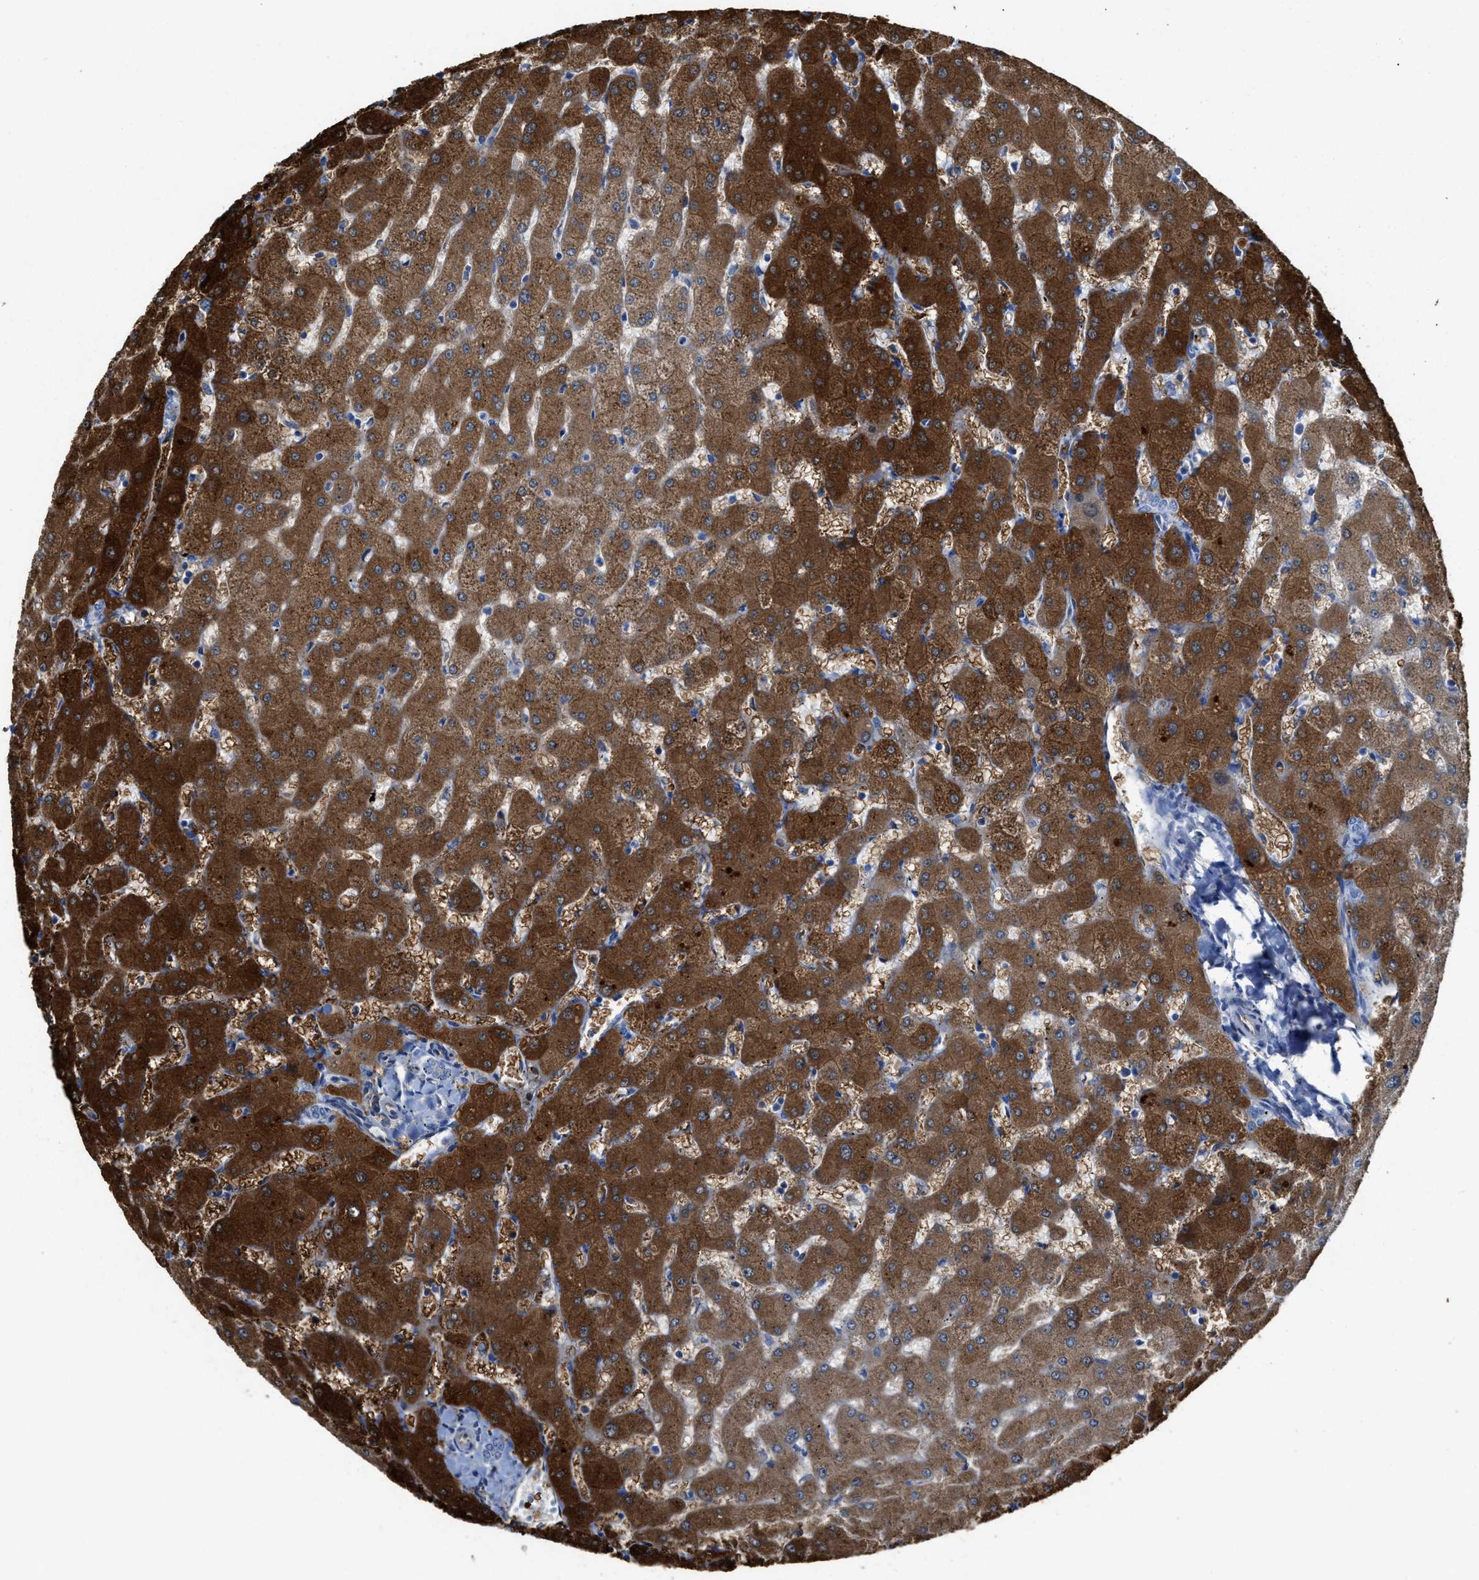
{"staining": {"intensity": "negative", "quantity": "none", "location": "none"}, "tissue": "liver", "cell_type": "Cholangiocytes", "image_type": "normal", "snomed": [{"axis": "morphology", "description": "Normal tissue, NOS"}, {"axis": "topography", "description": "Liver"}], "caption": "The IHC micrograph has no significant positivity in cholangiocytes of liver.", "gene": "ASS1", "patient": {"sex": "female", "age": 63}}